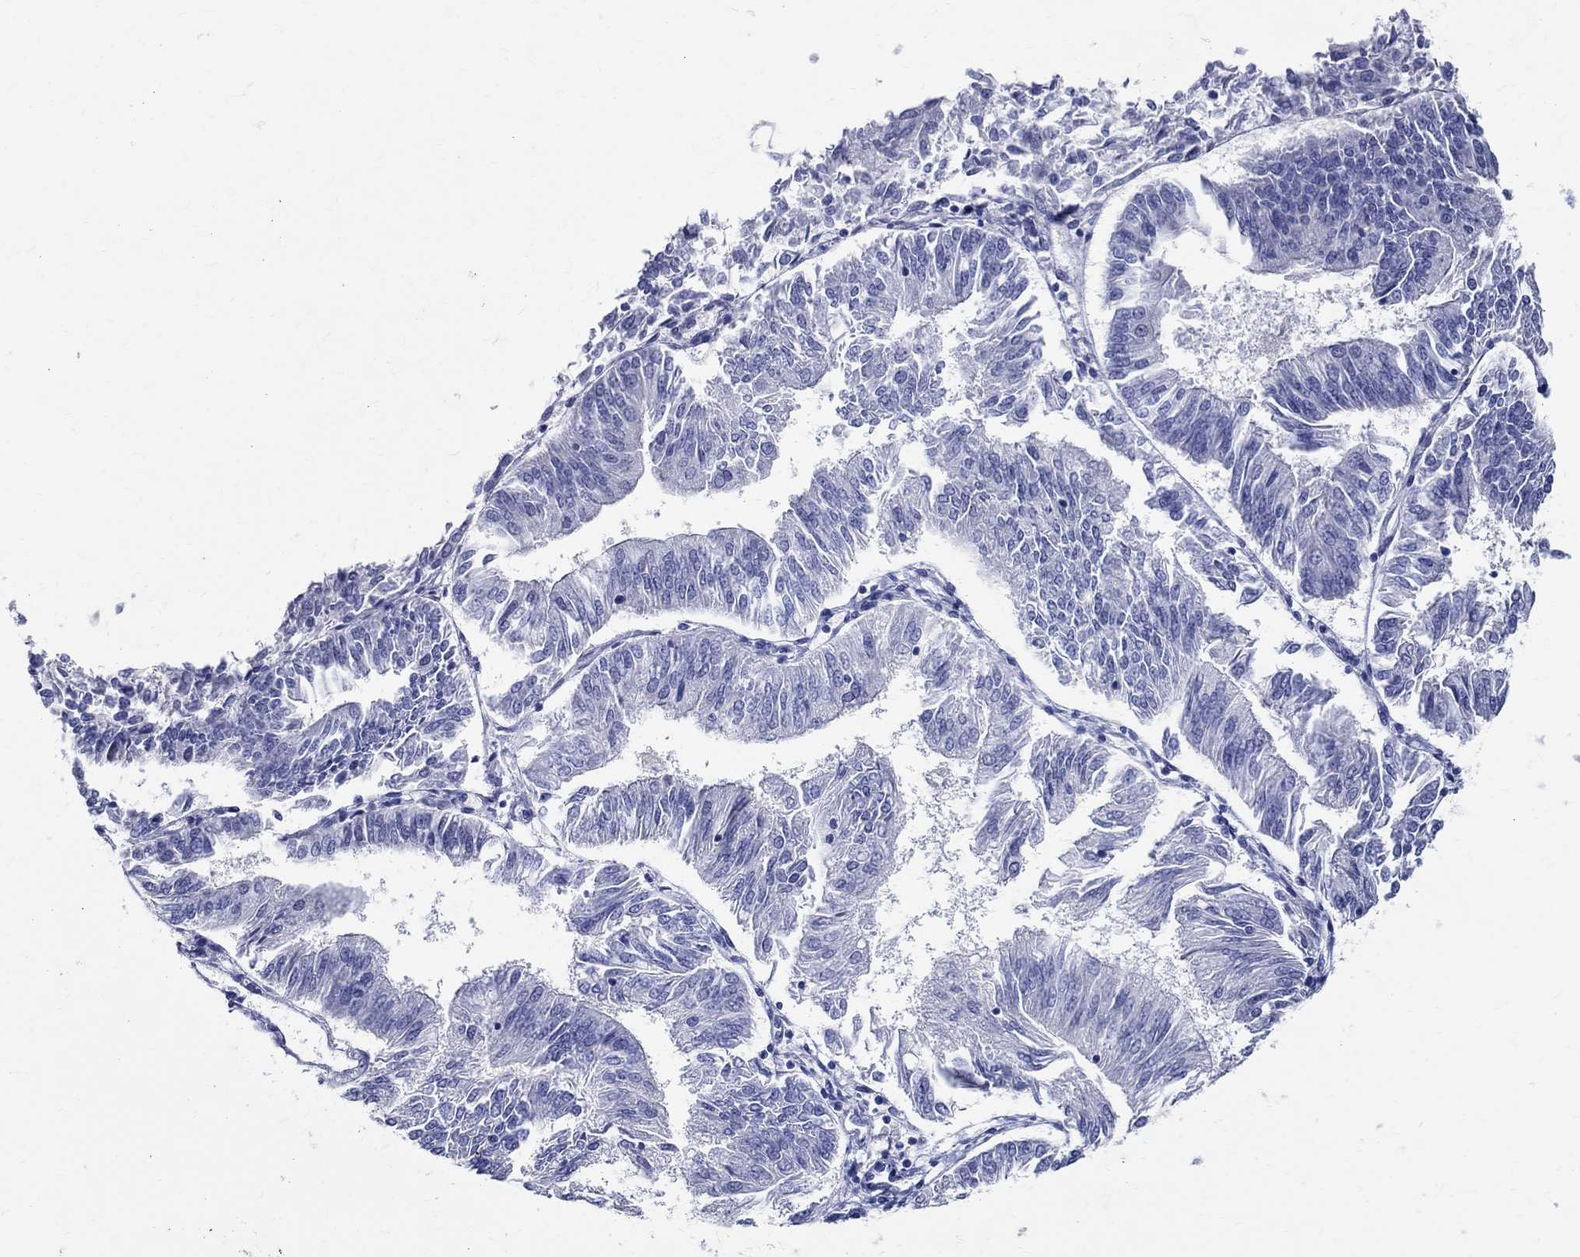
{"staining": {"intensity": "negative", "quantity": "none", "location": "none"}, "tissue": "endometrial cancer", "cell_type": "Tumor cells", "image_type": "cancer", "snomed": [{"axis": "morphology", "description": "Adenocarcinoma, NOS"}, {"axis": "topography", "description": "Endometrium"}], "caption": "High power microscopy micrograph of an immunohistochemistry micrograph of endometrial cancer (adenocarcinoma), revealing no significant expression in tumor cells.", "gene": "TSPAN16", "patient": {"sex": "female", "age": 58}}